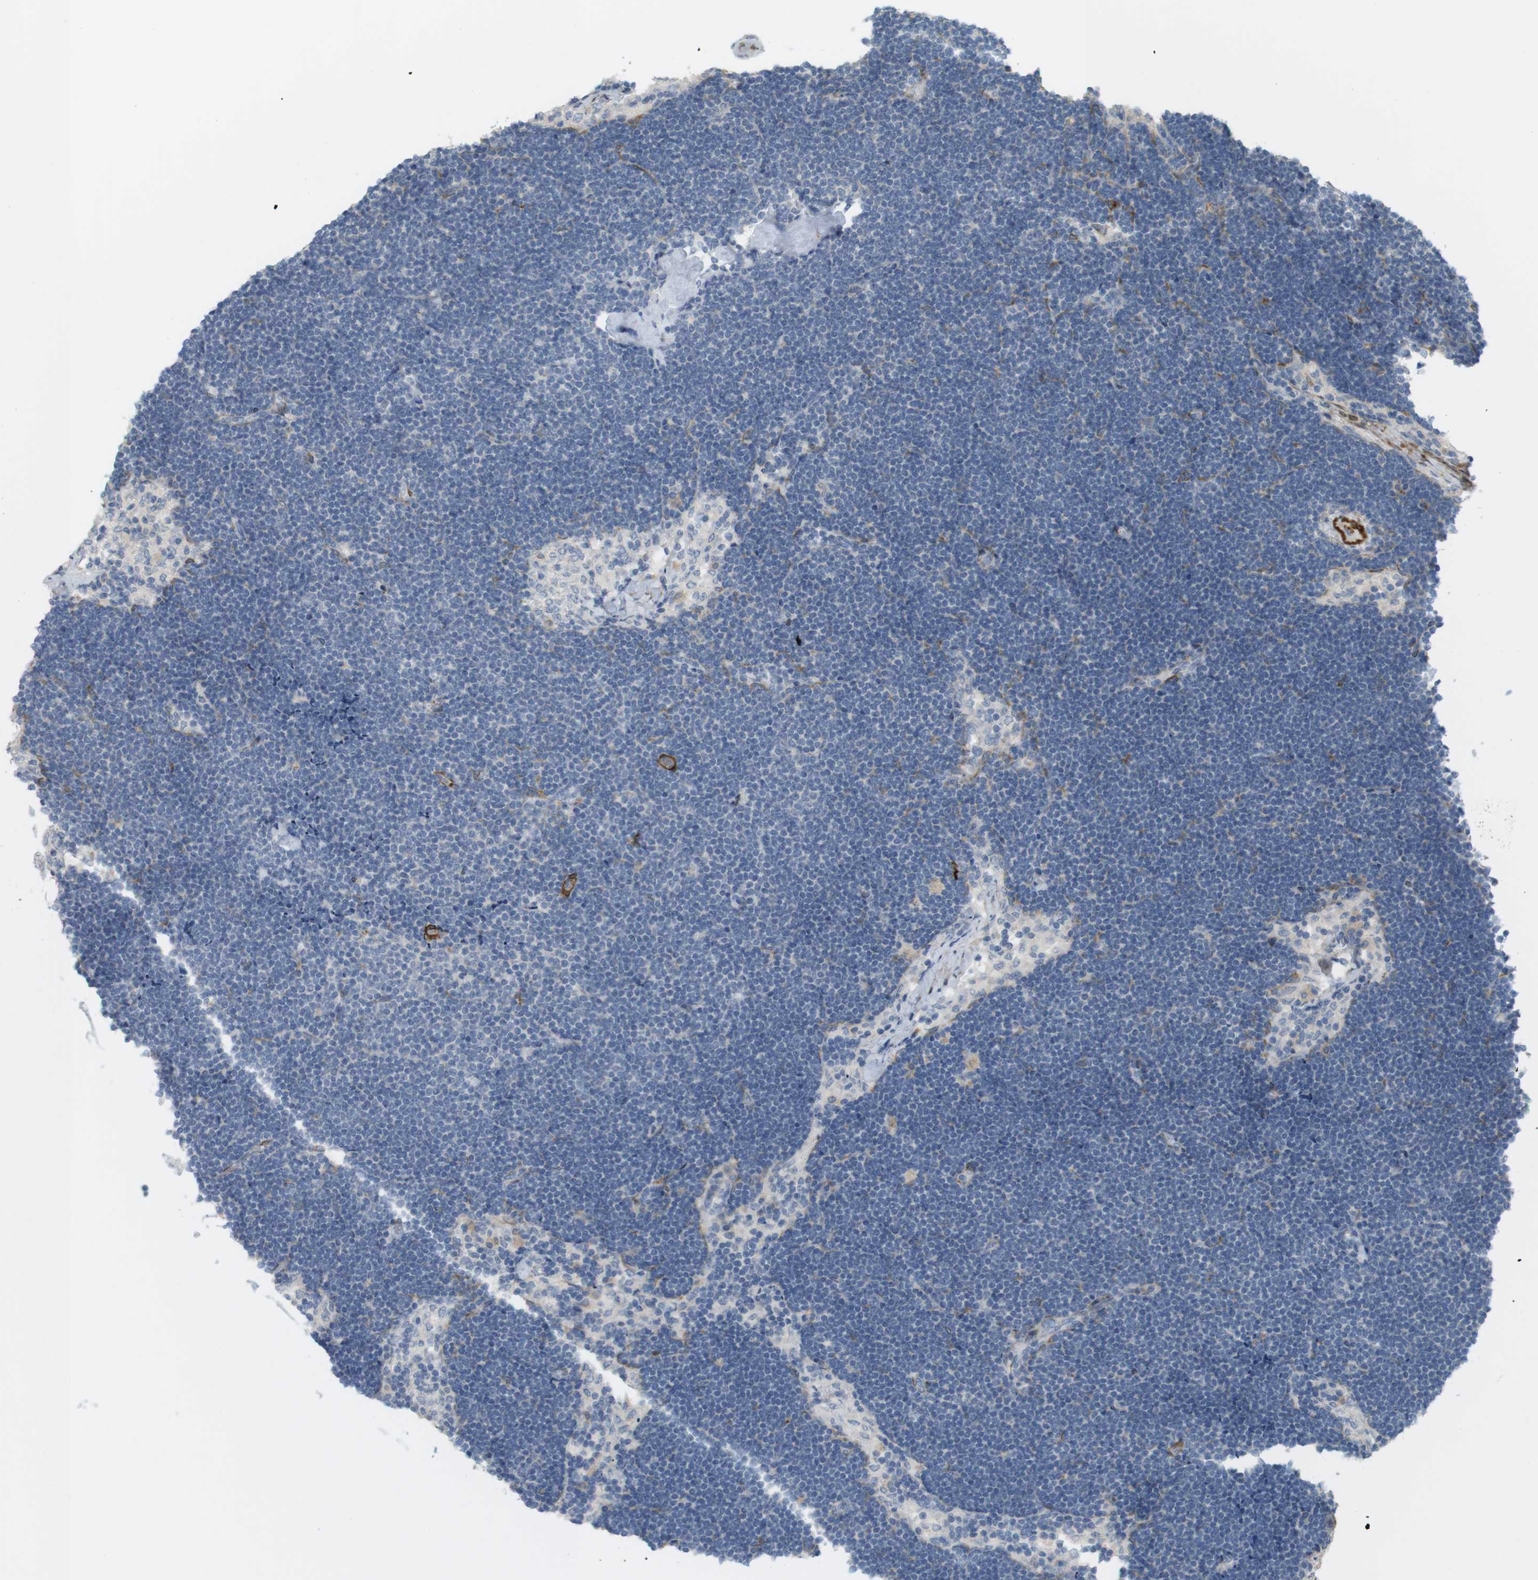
{"staining": {"intensity": "negative", "quantity": "none", "location": "none"}, "tissue": "lymph node", "cell_type": "Non-germinal center cells", "image_type": "normal", "snomed": [{"axis": "morphology", "description": "Normal tissue, NOS"}, {"axis": "topography", "description": "Lymph node"}], "caption": "Immunohistochemical staining of normal human lymph node shows no significant staining in non-germinal center cells. (Brightfield microscopy of DAB (3,3'-diaminobenzidine) IHC at high magnification).", "gene": "PDE3A", "patient": {"sex": "male", "age": 63}}